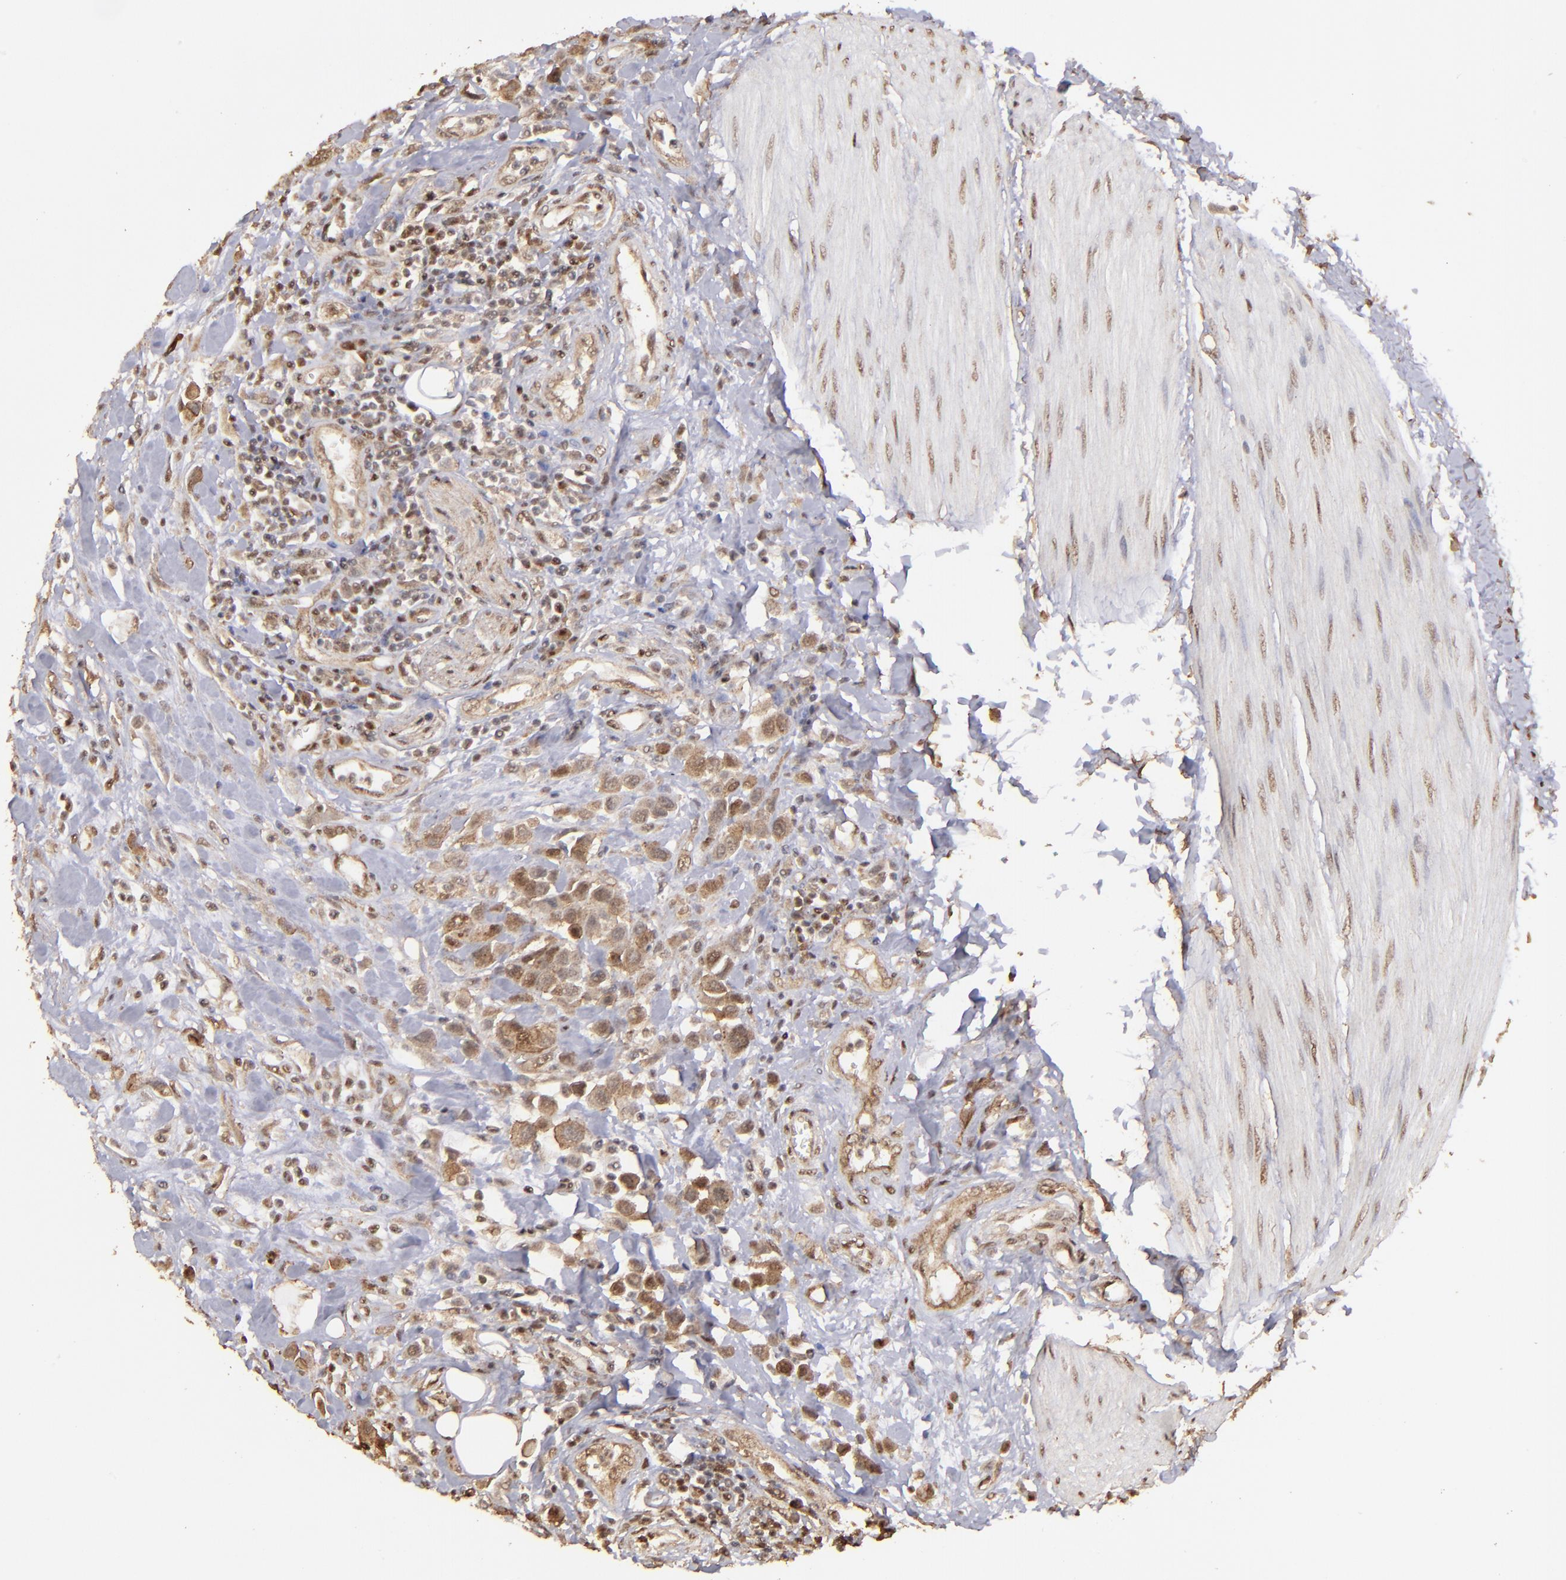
{"staining": {"intensity": "weak", "quantity": ">75%", "location": "cytoplasmic/membranous"}, "tissue": "urothelial cancer", "cell_type": "Tumor cells", "image_type": "cancer", "snomed": [{"axis": "morphology", "description": "Urothelial carcinoma, High grade"}, {"axis": "topography", "description": "Urinary bladder"}], "caption": "Immunohistochemistry (DAB (3,3'-diaminobenzidine)) staining of urothelial cancer shows weak cytoplasmic/membranous protein expression in approximately >75% of tumor cells.", "gene": "ARNT", "patient": {"sex": "male", "age": 50}}